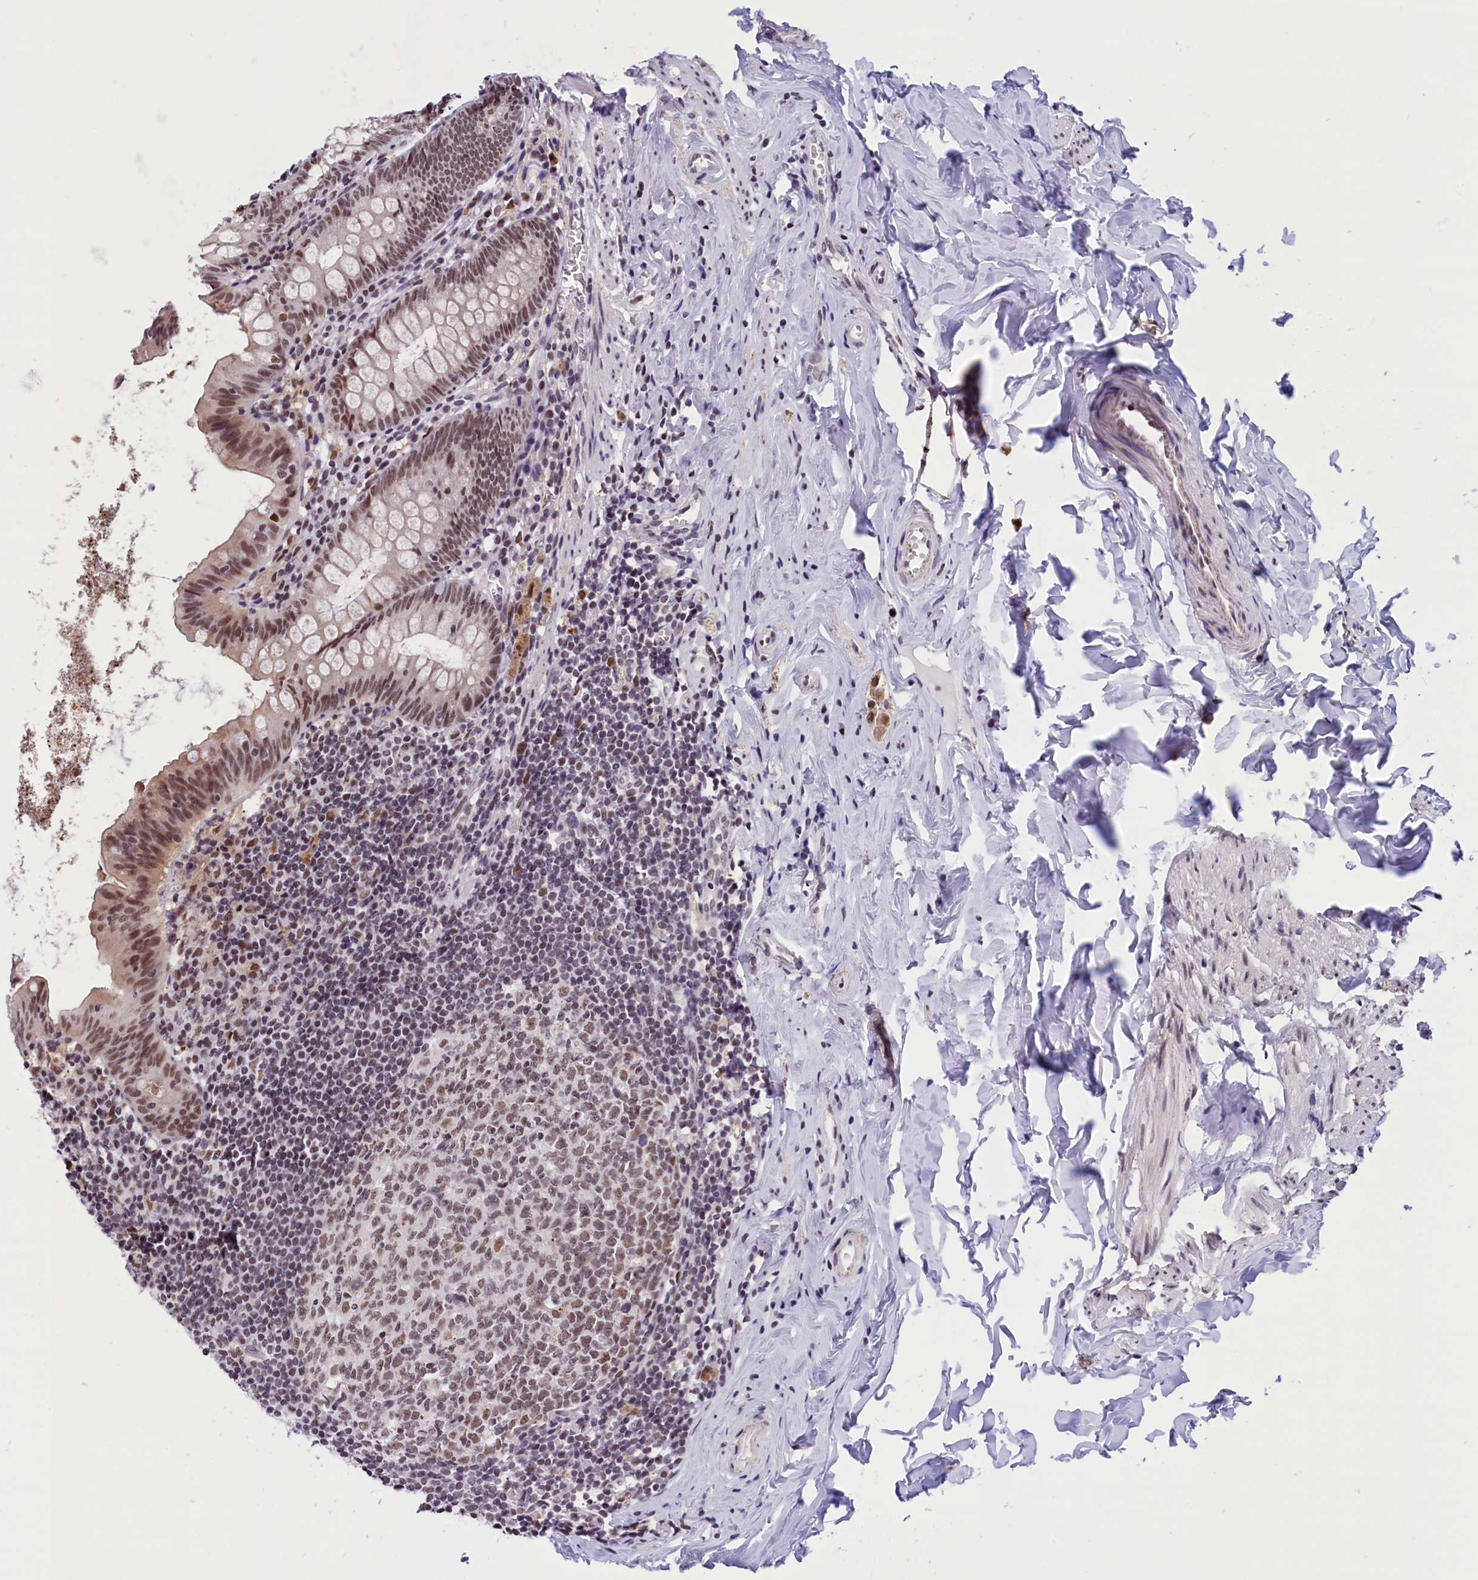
{"staining": {"intensity": "moderate", "quantity": ">75%", "location": "cytoplasmic/membranous,nuclear"}, "tissue": "appendix", "cell_type": "Glandular cells", "image_type": "normal", "snomed": [{"axis": "morphology", "description": "Normal tissue, NOS"}, {"axis": "topography", "description": "Appendix"}], "caption": "A micrograph of human appendix stained for a protein shows moderate cytoplasmic/membranous,nuclear brown staining in glandular cells. (DAB IHC with brightfield microscopy, high magnification).", "gene": "CDYL2", "patient": {"sex": "female", "age": 51}}